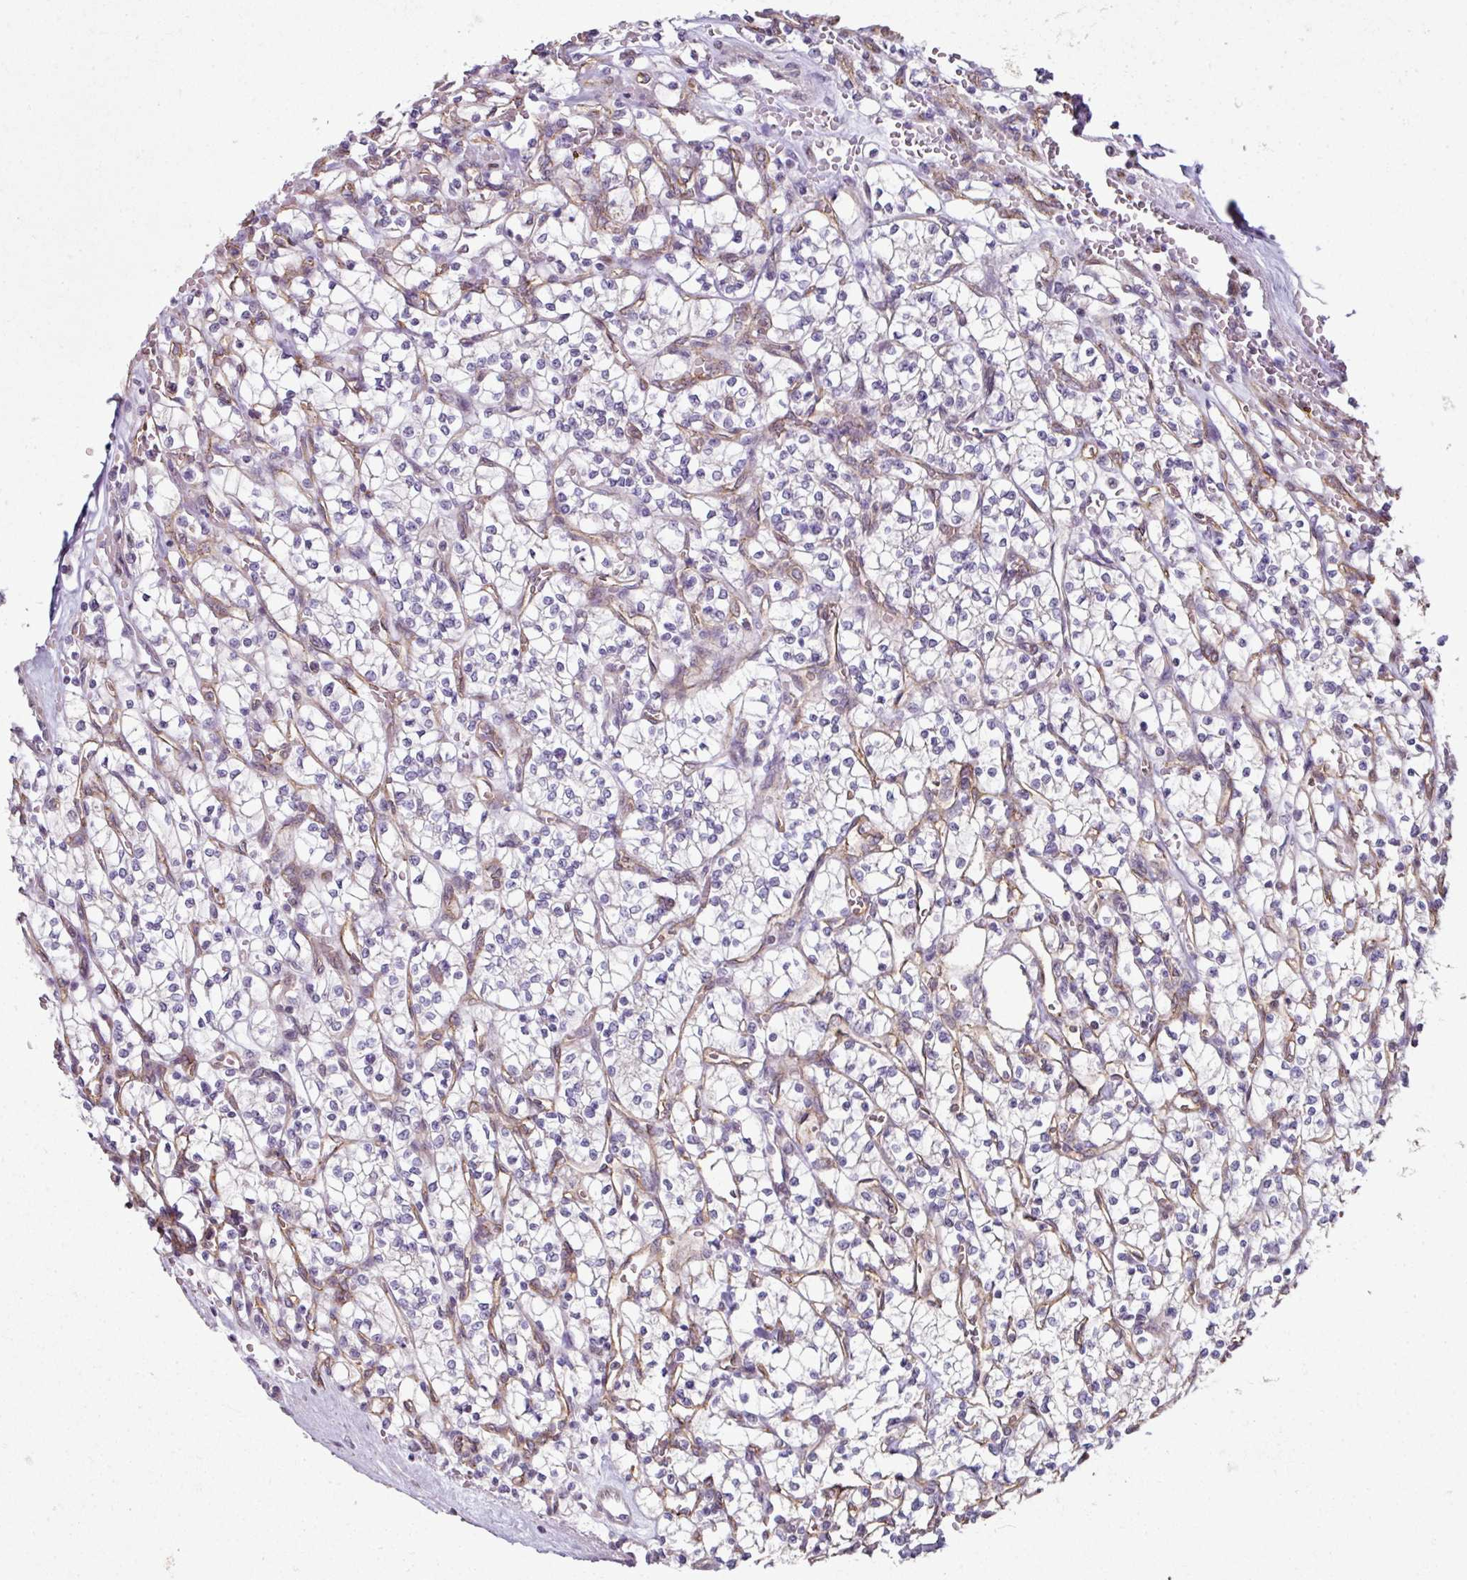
{"staining": {"intensity": "negative", "quantity": "none", "location": "none"}, "tissue": "renal cancer", "cell_type": "Tumor cells", "image_type": "cancer", "snomed": [{"axis": "morphology", "description": "Adenocarcinoma, NOS"}, {"axis": "topography", "description": "Kidney"}], "caption": "Renal adenocarcinoma was stained to show a protein in brown. There is no significant expression in tumor cells.", "gene": "C19orf33", "patient": {"sex": "female", "age": 64}}